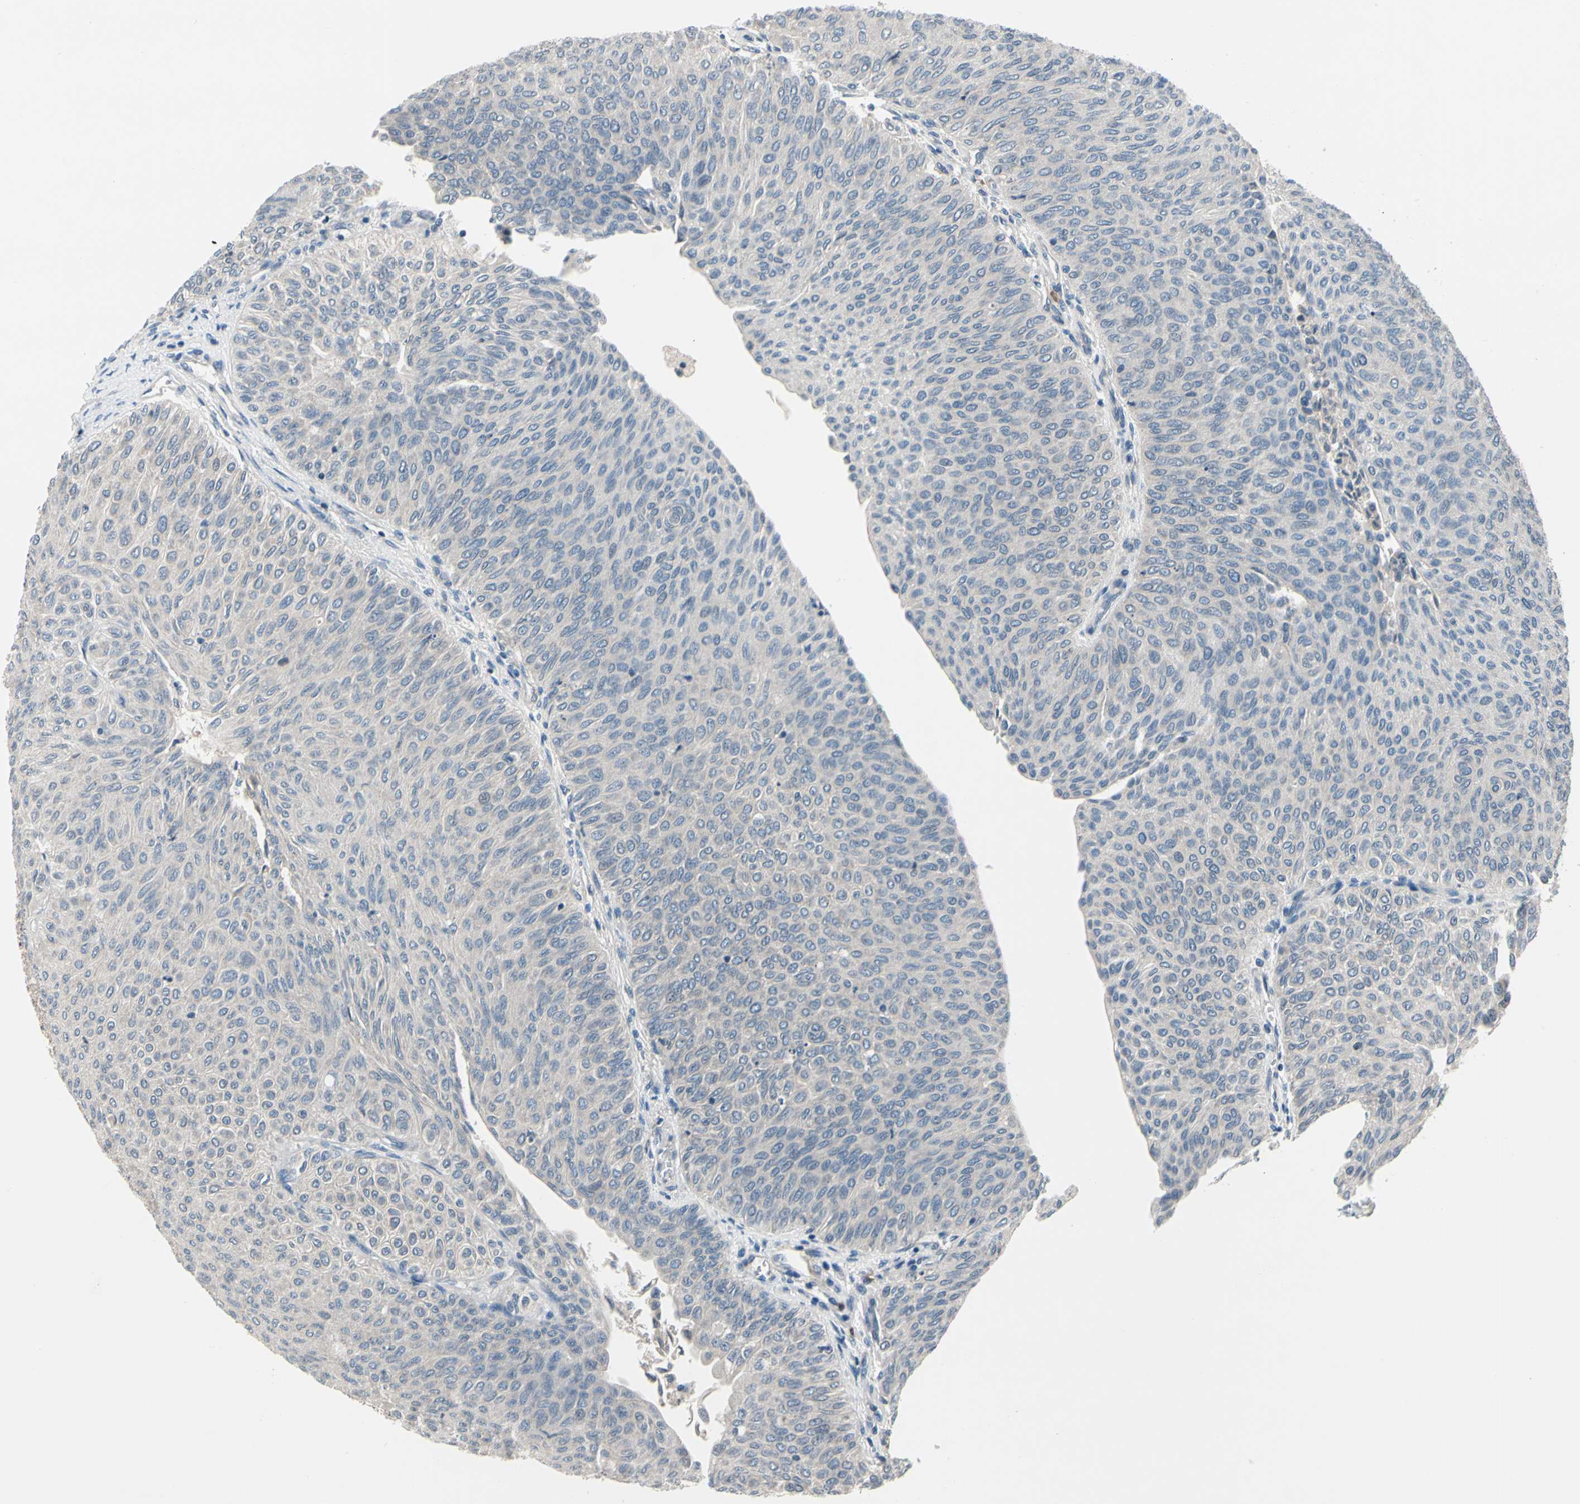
{"staining": {"intensity": "negative", "quantity": "none", "location": "none"}, "tissue": "urothelial cancer", "cell_type": "Tumor cells", "image_type": "cancer", "snomed": [{"axis": "morphology", "description": "Urothelial carcinoma, Low grade"}, {"axis": "topography", "description": "Urinary bladder"}], "caption": "There is no significant expression in tumor cells of low-grade urothelial carcinoma.", "gene": "SELENOK", "patient": {"sex": "male", "age": 78}}